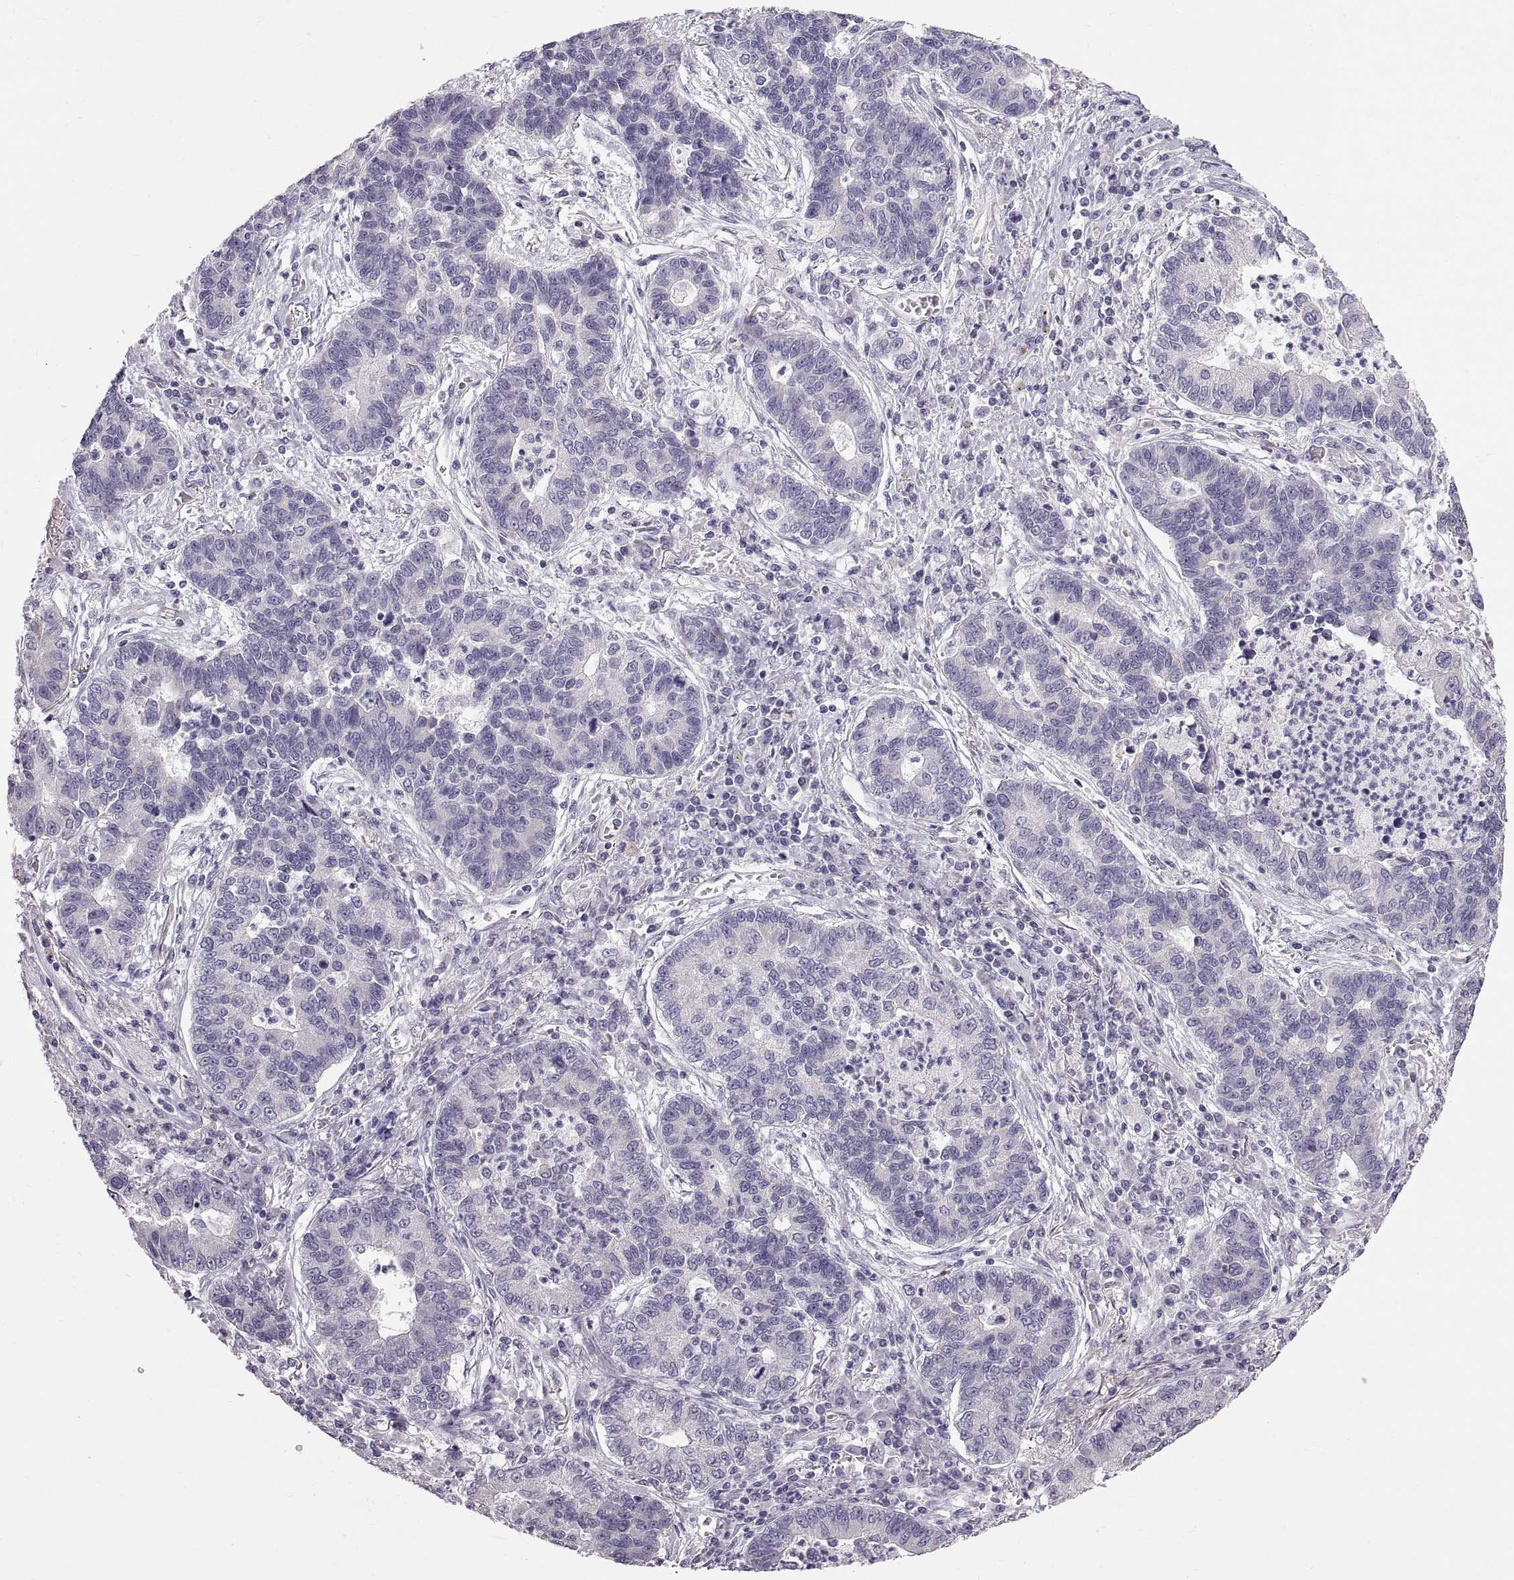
{"staining": {"intensity": "negative", "quantity": "none", "location": "none"}, "tissue": "lung cancer", "cell_type": "Tumor cells", "image_type": "cancer", "snomed": [{"axis": "morphology", "description": "Adenocarcinoma, NOS"}, {"axis": "topography", "description": "Lung"}], "caption": "High power microscopy histopathology image of an immunohistochemistry image of lung cancer (adenocarcinoma), revealing no significant expression in tumor cells.", "gene": "WBP2NL", "patient": {"sex": "female", "age": 57}}